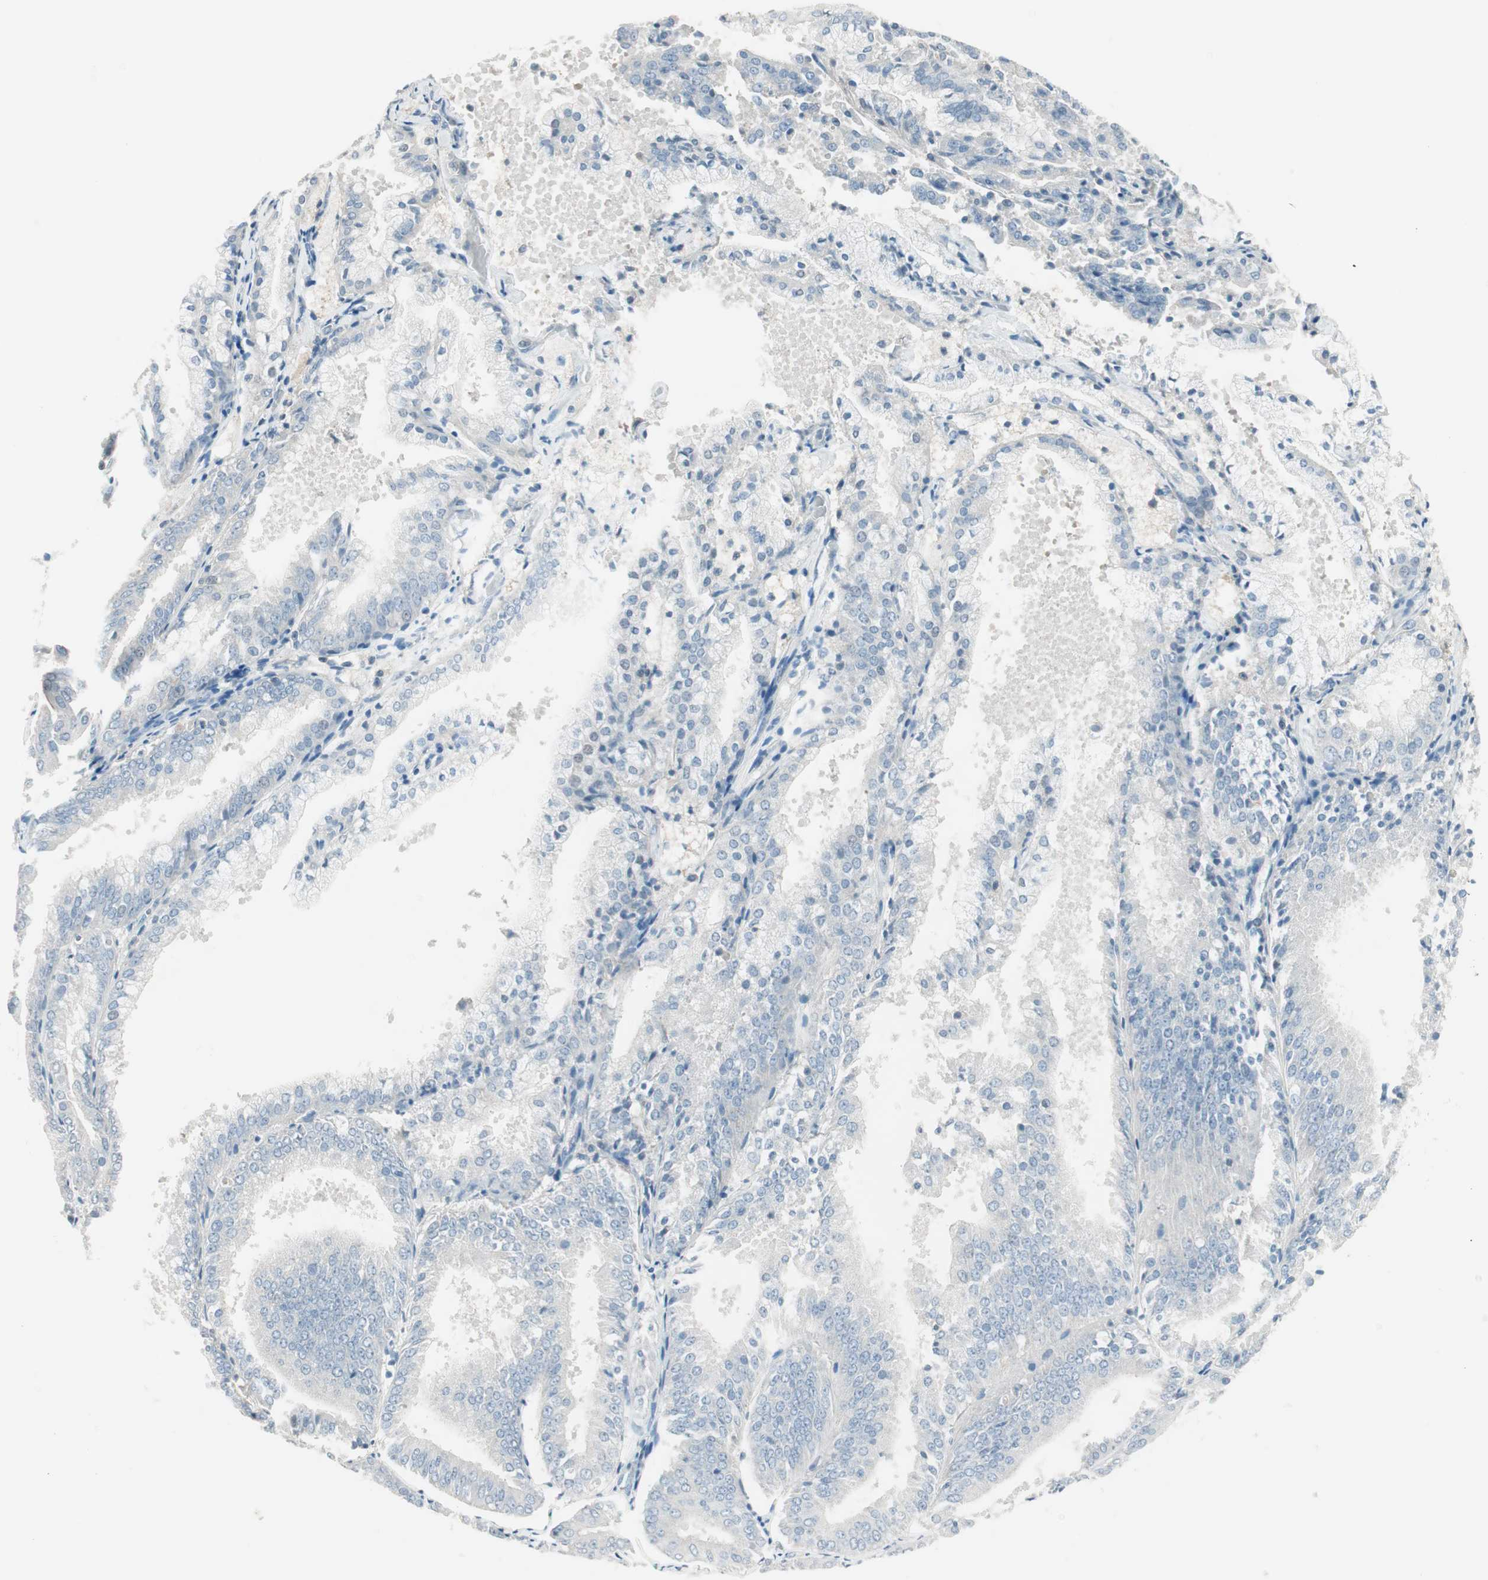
{"staining": {"intensity": "negative", "quantity": "none", "location": "none"}, "tissue": "endometrial cancer", "cell_type": "Tumor cells", "image_type": "cancer", "snomed": [{"axis": "morphology", "description": "Adenocarcinoma, NOS"}, {"axis": "topography", "description": "Endometrium"}], "caption": "There is no significant staining in tumor cells of adenocarcinoma (endometrial). (DAB IHC with hematoxylin counter stain).", "gene": "ITLN2", "patient": {"sex": "female", "age": 63}}